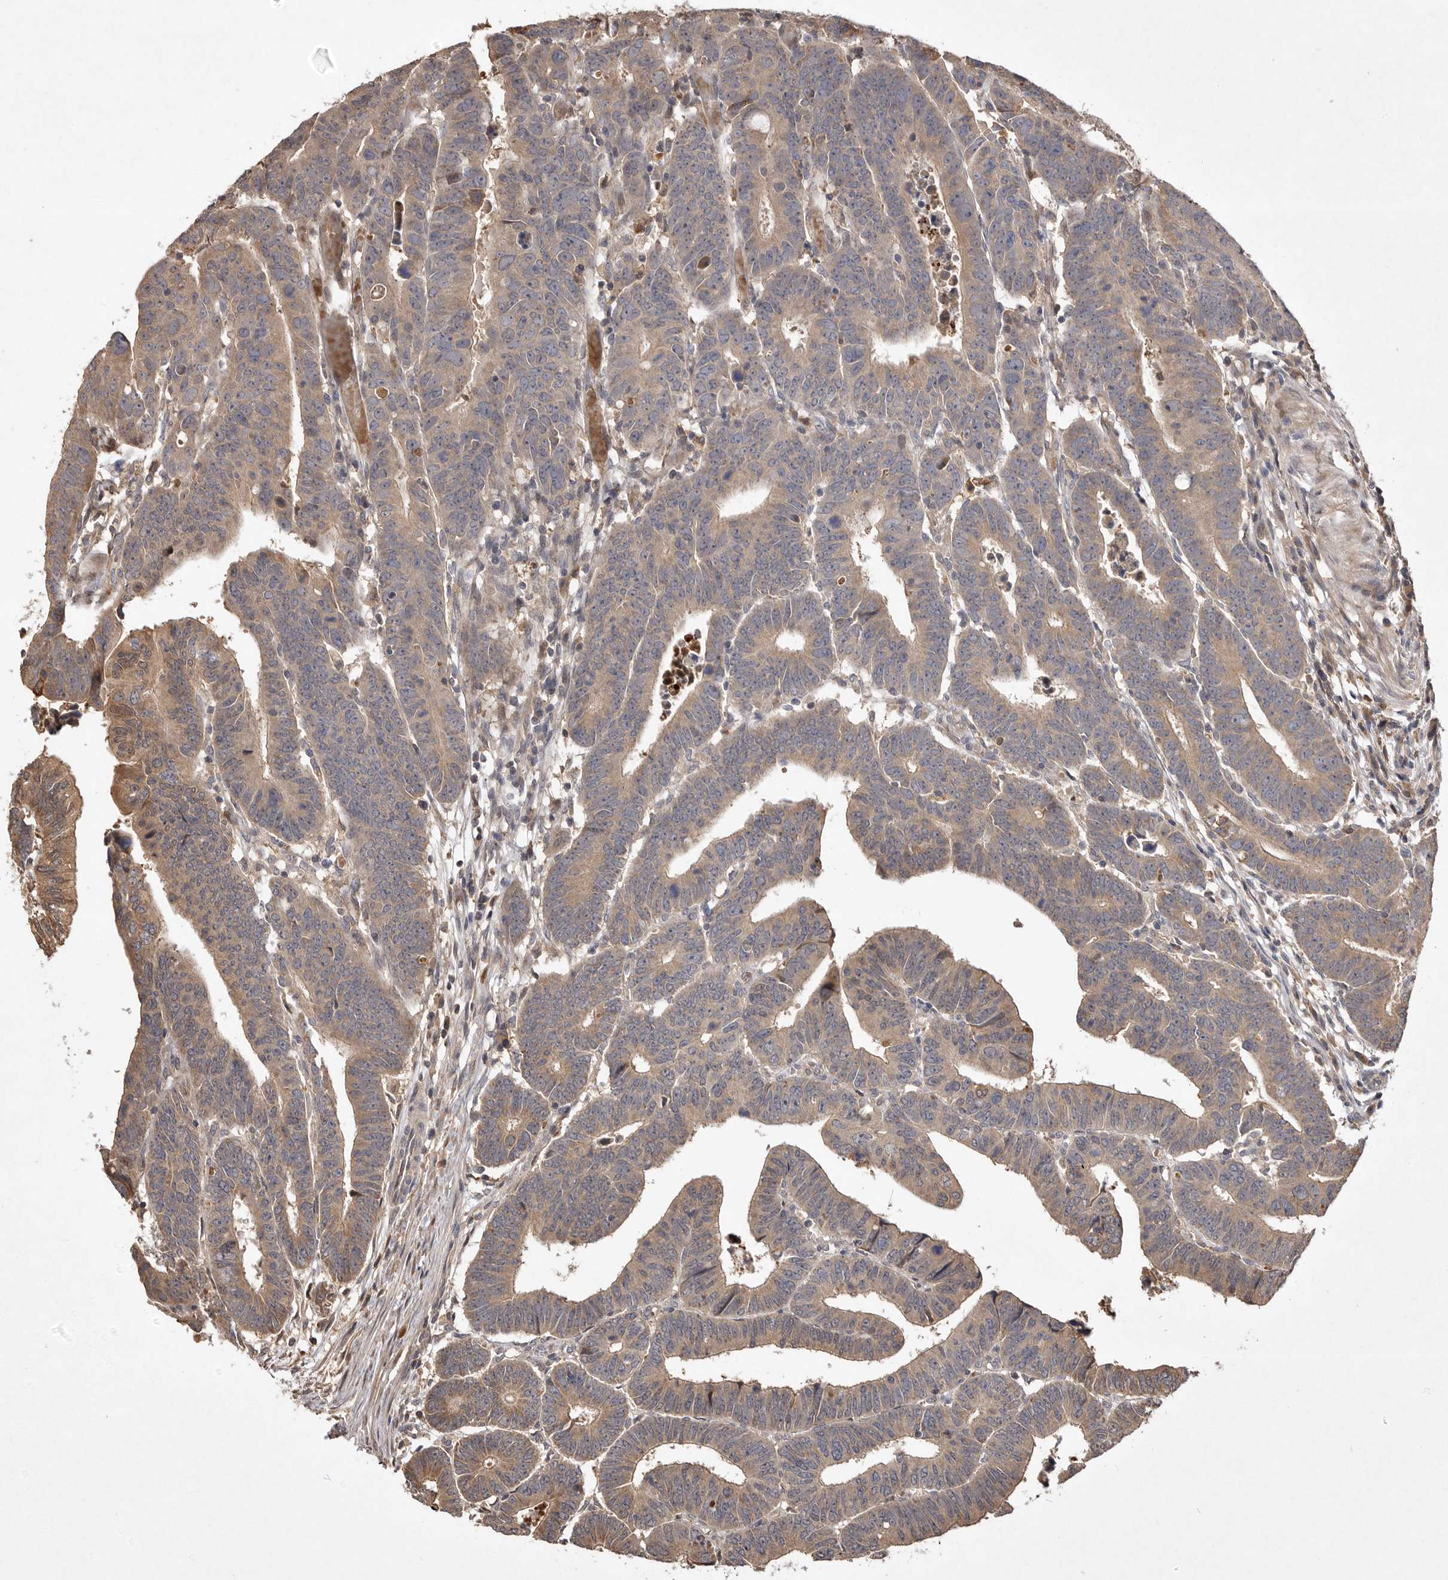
{"staining": {"intensity": "moderate", "quantity": ">75%", "location": "cytoplasmic/membranous"}, "tissue": "colorectal cancer", "cell_type": "Tumor cells", "image_type": "cancer", "snomed": [{"axis": "morphology", "description": "Adenocarcinoma, NOS"}, {"axis": "topography", "description": "Rectum"}], "caption": "Immunohistochemistry (IHC) (DAB (3,3'-diaminobenzidine)) staining of human colorectal adenocarcinoma displays moderate cytoplasmic/membranous protein positivity in approximately >75% of tumor cells.", "gene": "VN1R4", "patient": {"sex": "female", "age": 65}}